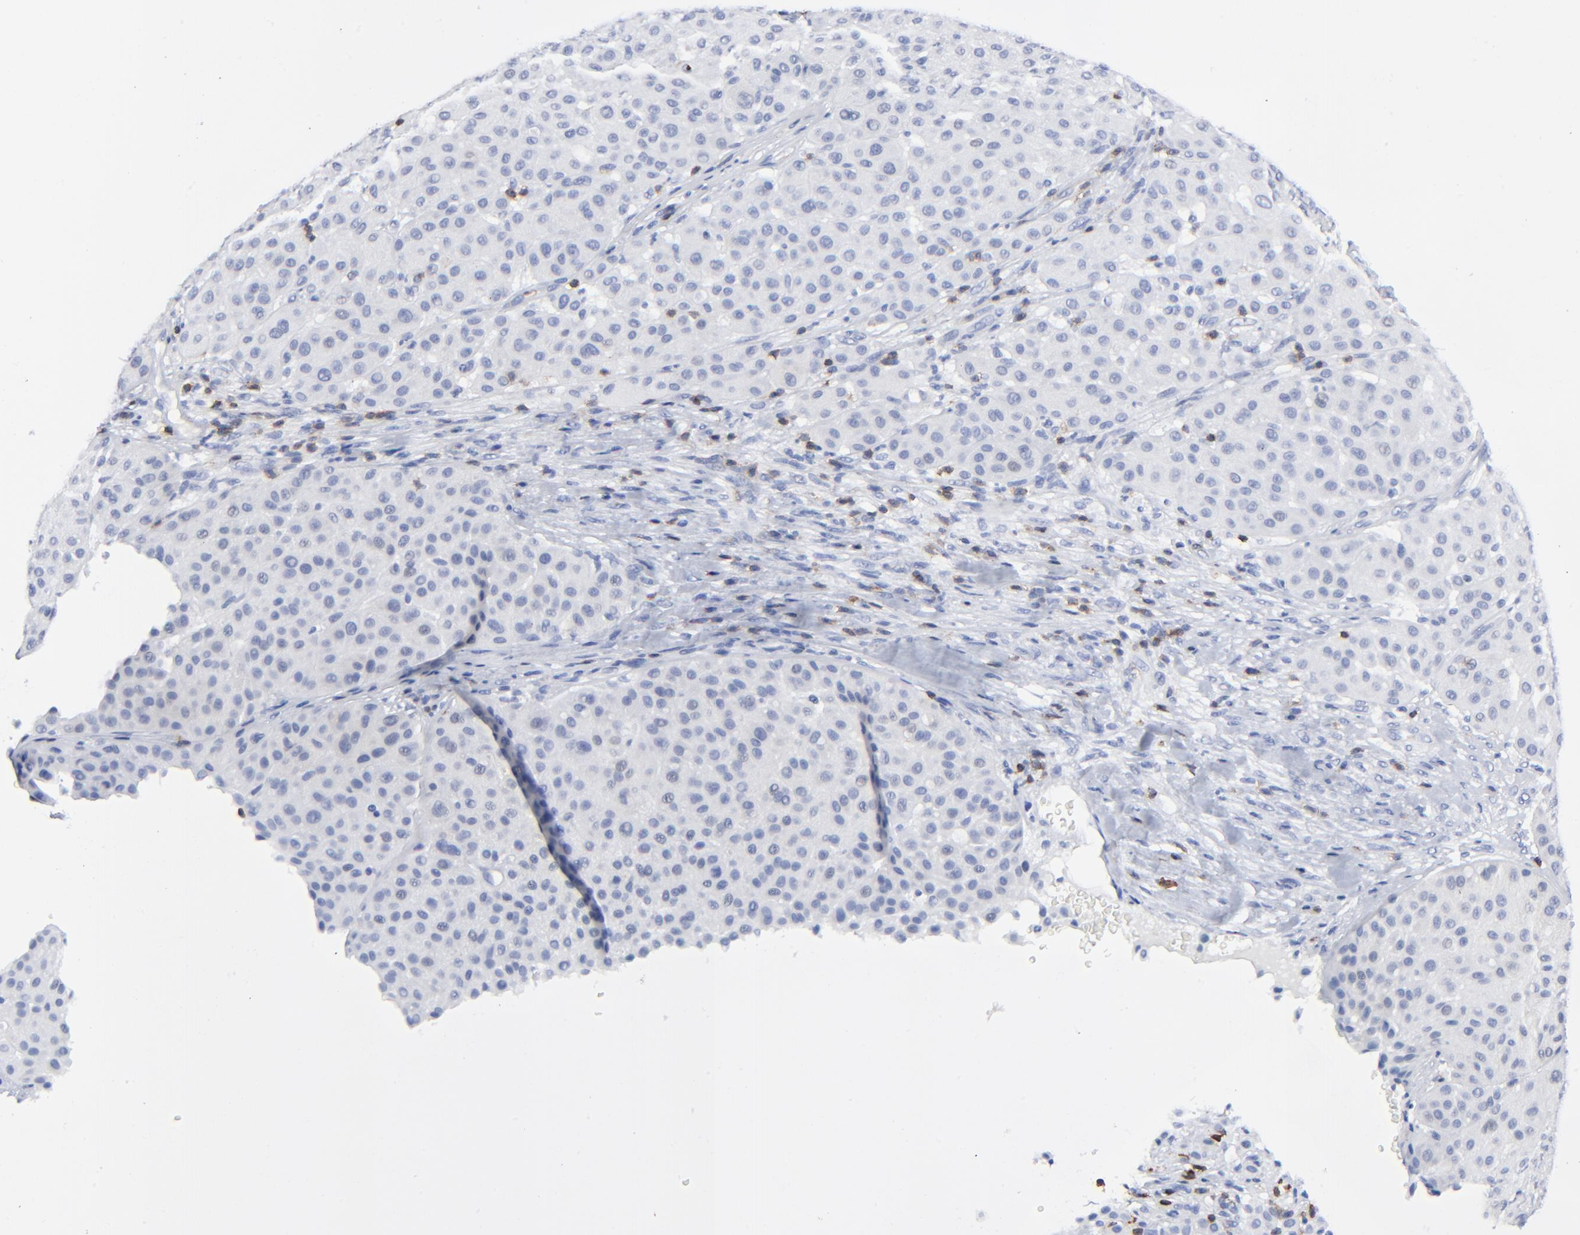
{"staining": {"intensity": "negative", "quantity": "none", "location": "none"}, "tissue": "melanoma", "cell_type": "Tumor cells", "image_type": "cancer", "snomed": [{"axis": "morphology", "description": "Normal tissue, NOS"}, {"axis": "morphology", "description": "Malignant melanoma, Metastatic site"}, {"axis": "topography", "description": "Skin"}], "caption": "High magnification brightfield microscopy of melanoma stained with DAB (3,3'-diaminobenzidine) (brown) and counterstained with hematoxylin (blue): tumor cells show no significant staining. (Stains: DAB (3,3'-diaminobenzidine) immunohistochemistry (IHC) with hematoxylin counter stain, Microscopy: brightfield microscopy at high magnification).", "gene": "LCK", "patient": {"sex": "male", "age": 41}}